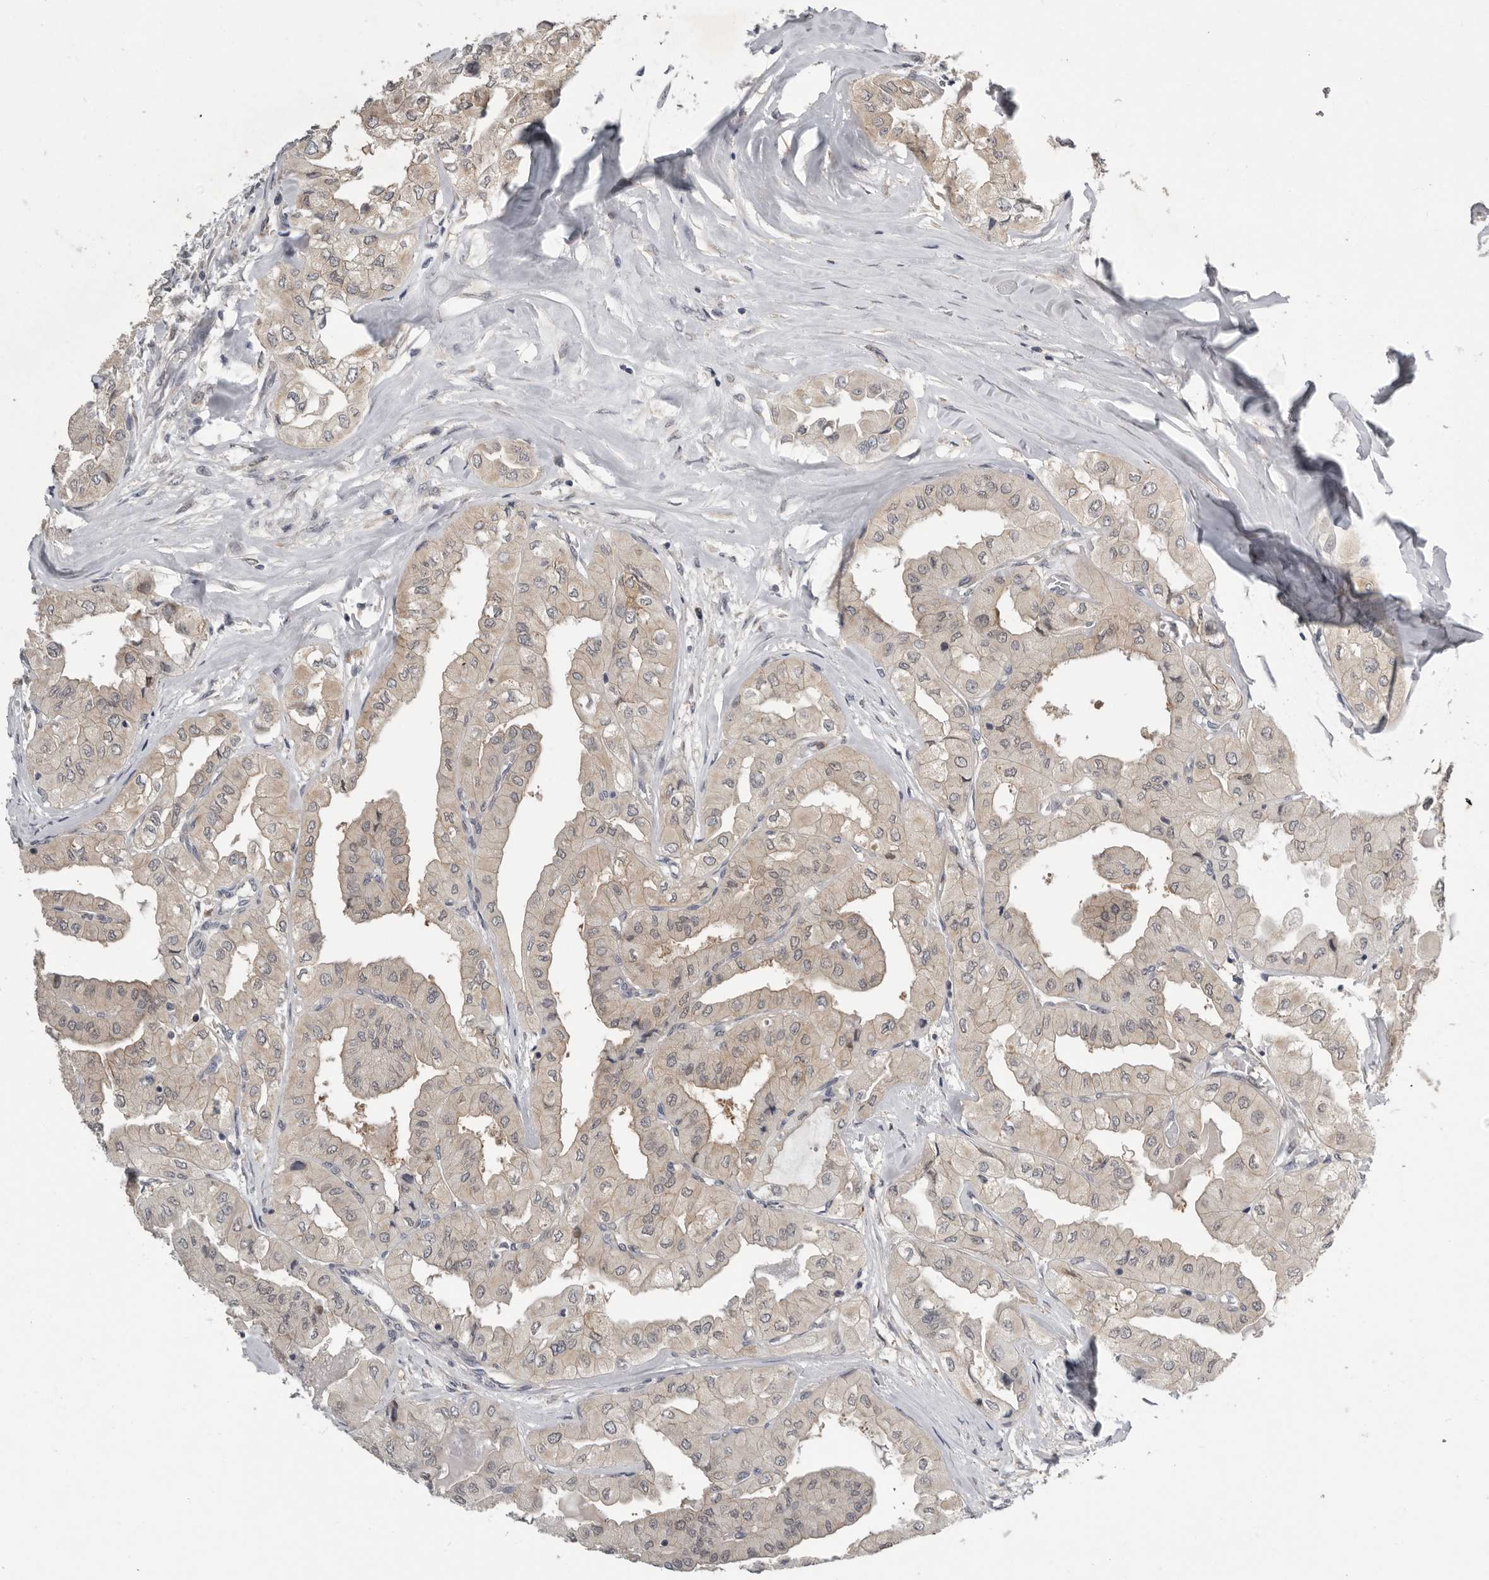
{"staining": {"intensity": "weak", "quantity": "<25%", "location": "cytoplasmic/membranous"}, "tissue": "thyroid cancer", "cell_type": "Tumor cells", "image_type": "cancer", "snomed": [{"axis": "morphology", "description": "Papillary adenocarcinoma, NOS"}, {"axis": "topography", "description": "Thyroid gland"}], "caption": "There is no significant positivity in tumor cells of papillary adenocarcinoma (thyroid). (DAB (3,3'-diaminobenzidine) immunohistochemistry, high magnification).", "gene": "RALGPS2", "patient": {"sex": "female", "age": 59}}